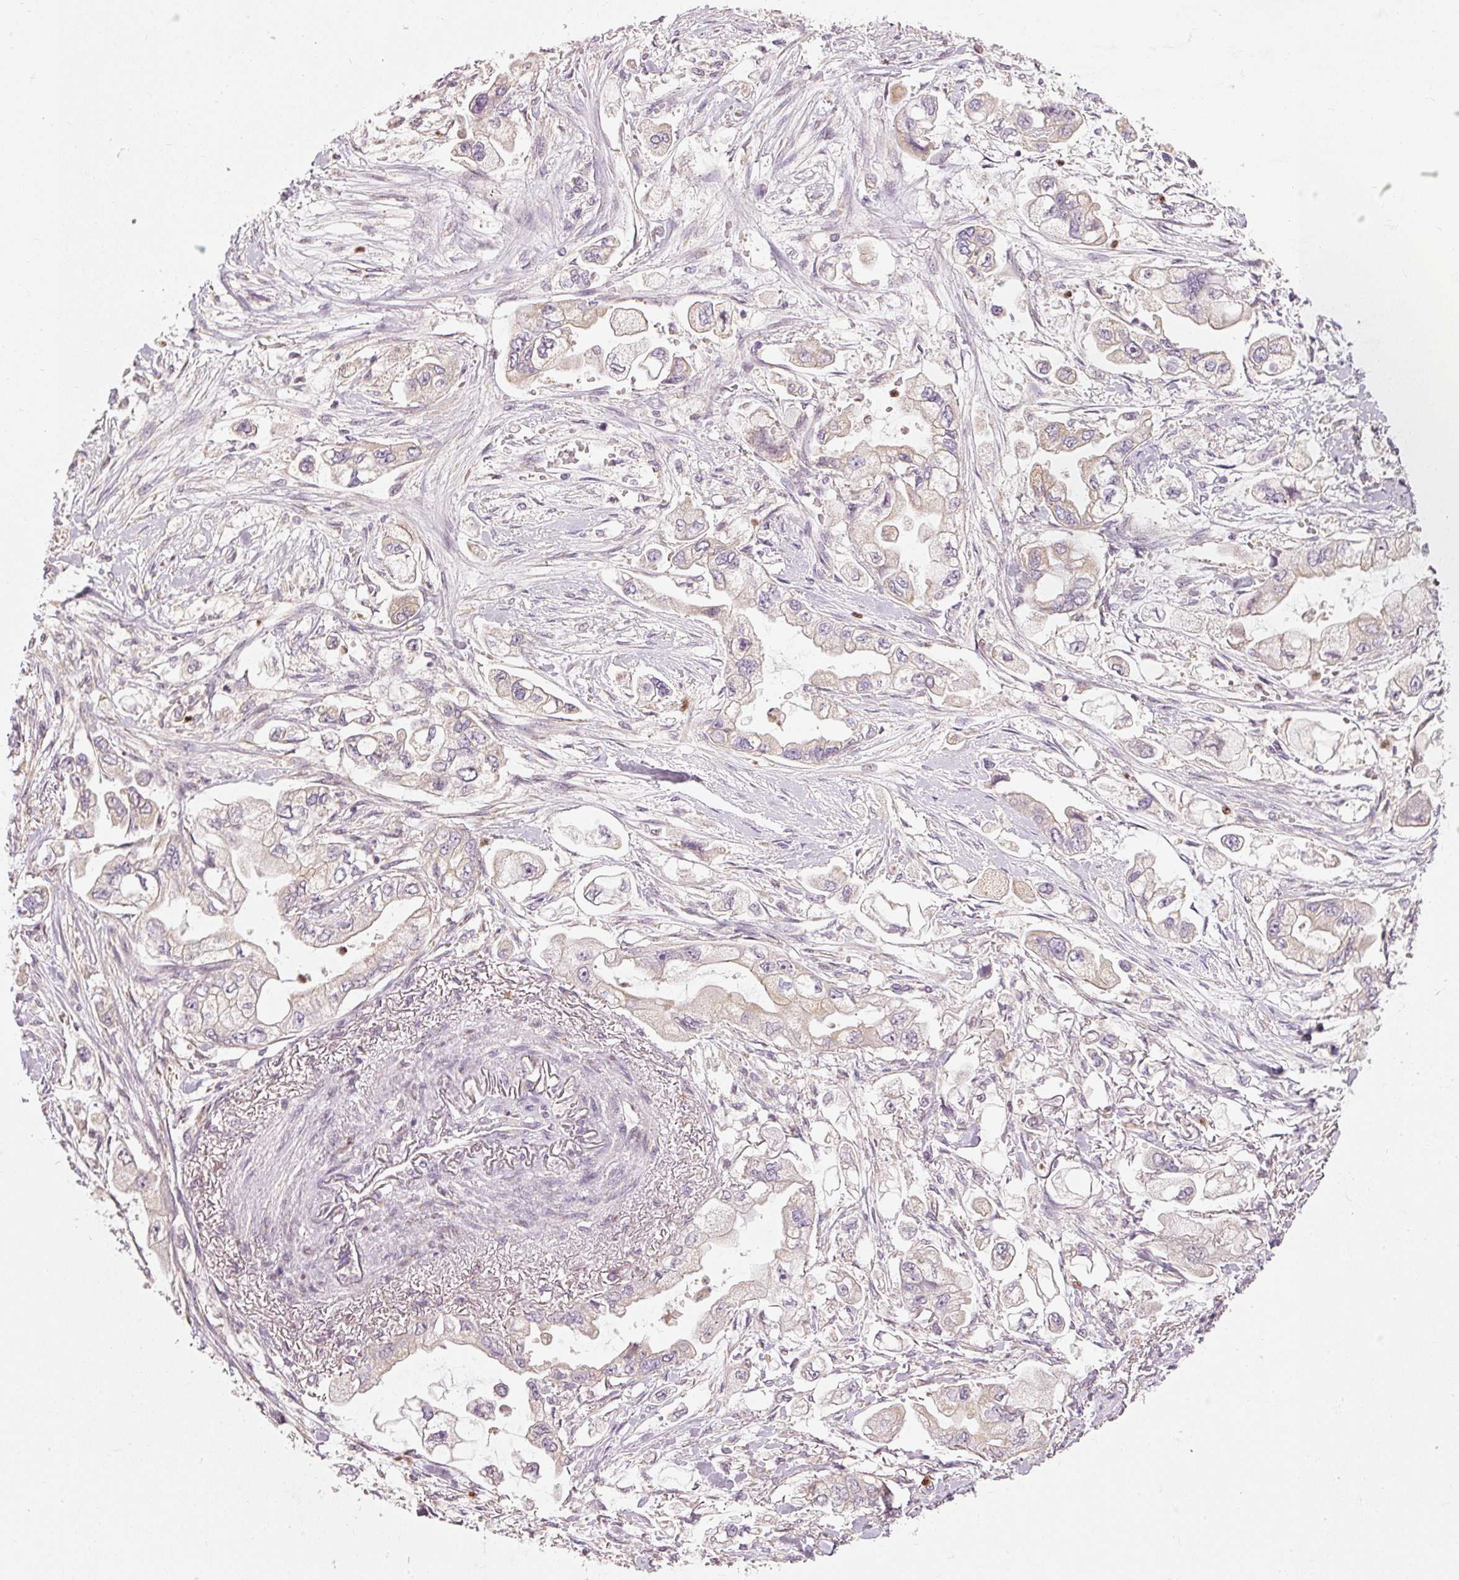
{"staining": {"intensity": "weak", "quantity": "<25%", "location": "cytoplasmic/membranous"}, "tissue": "stomach cancer", "cell_type": "Tumor cells", "image_type": "cancer", "snomed": [{"axis": "morphology", "description": "Adenocarcinoma, NOS"}, {"axis": "topography", "description": "Stomach"}], "caption": "This is an immunohistochemistry (IHC) histopathology image of human stomach cancer (adenocarcinoma). There is no expression in tumor cells.", "gene": "MTHFD1L", "patient": {"sex": "male", "age": 62}}